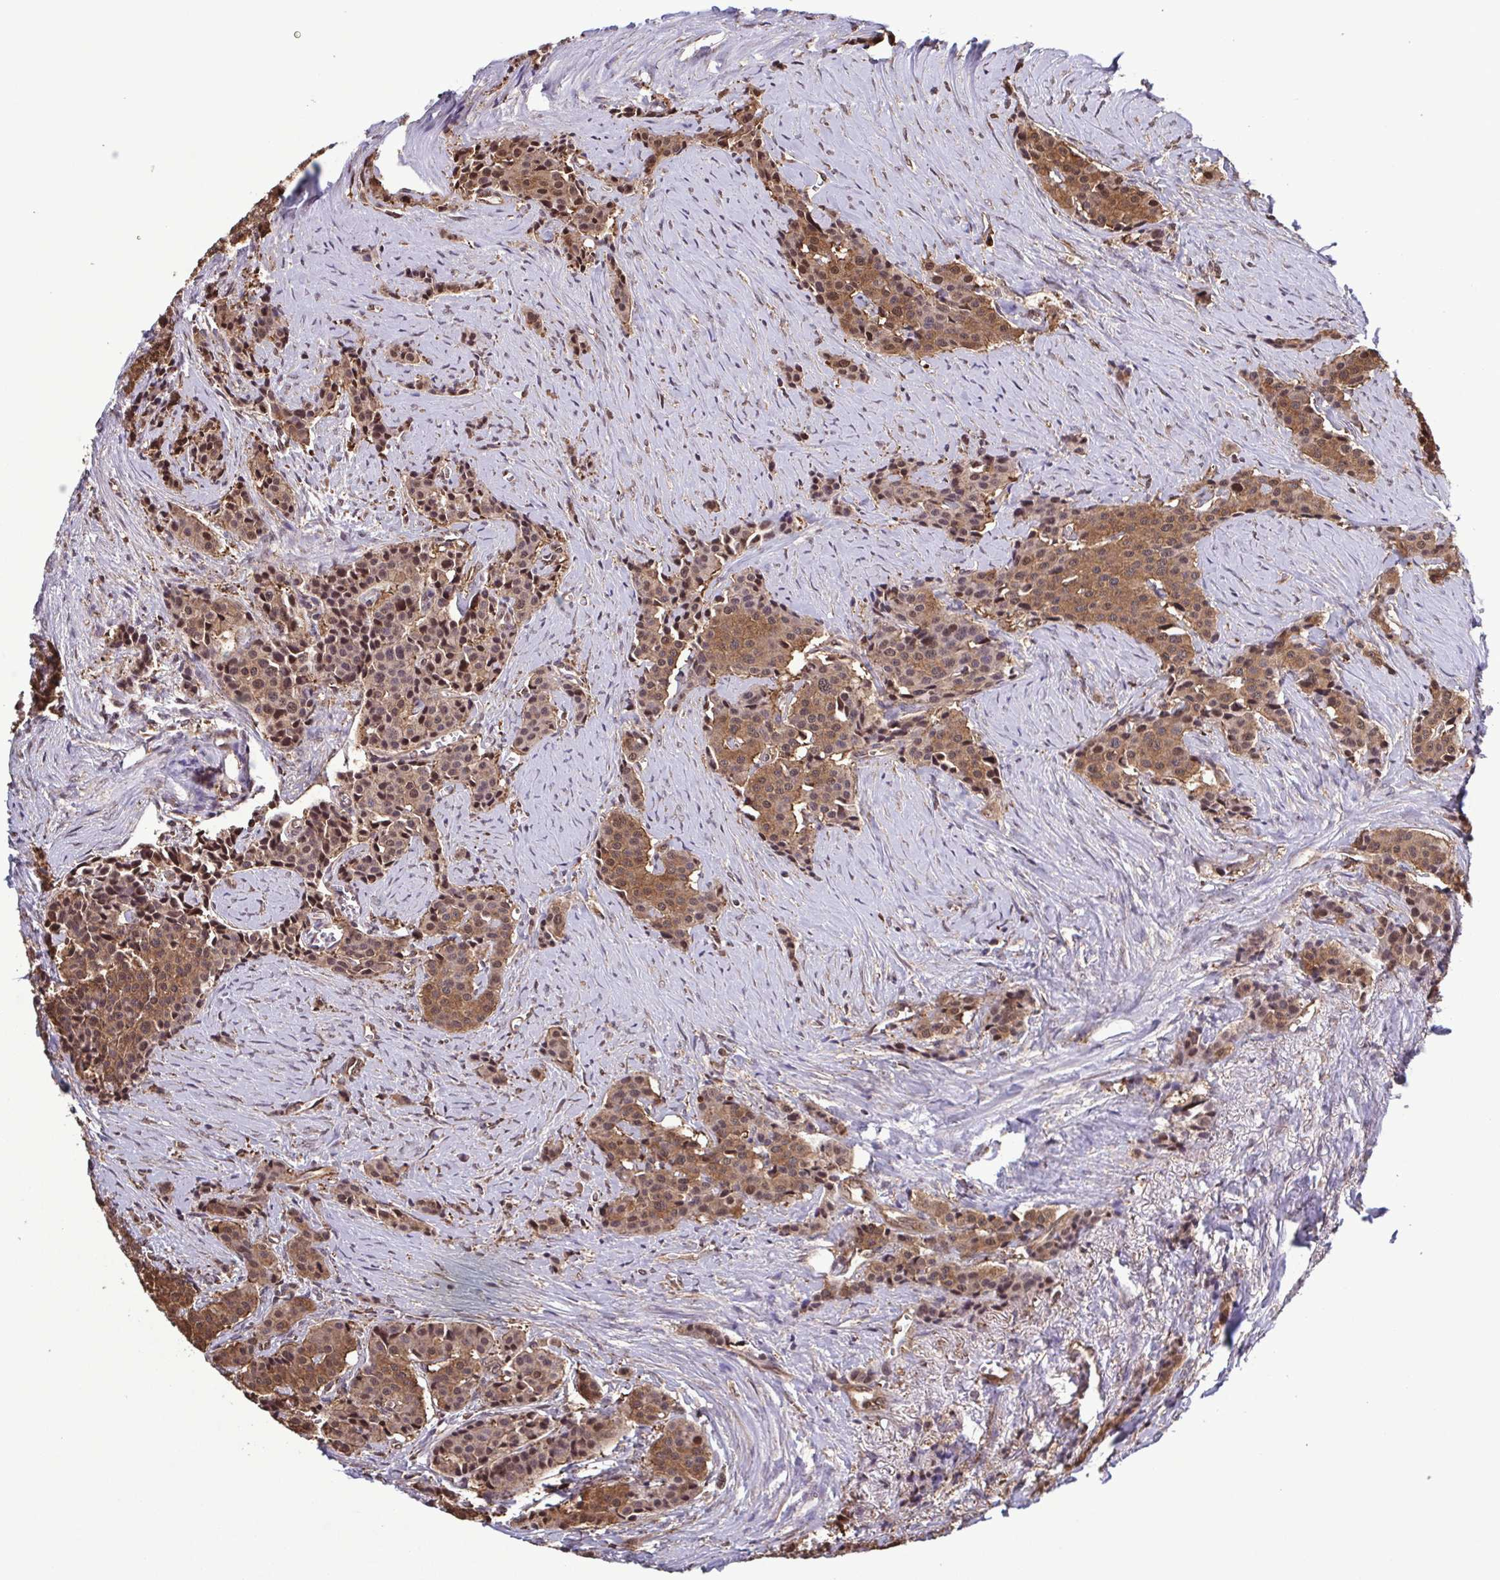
{"staining": {"intensity": "moderate", "quantity": ">75%", "location": "cytoplasmic/membranous,nuclear"}, "tissue": "carcinoid", "cell_type": "Tumor cells", "image_type": "cancer", "snomed": [{"axis": "morphology", "description": "Carcinoid, malignant, NOS"}, {"axis": "topography", "description": "Small intestine"}], "caption": "Tumor cells reveal moderate cytoplasmic/membranous and nuclear staining in about >75% of cells in malignant carcinoid.", "gene": "SEC63", "patient": {"sex": "male", "age": 73}}